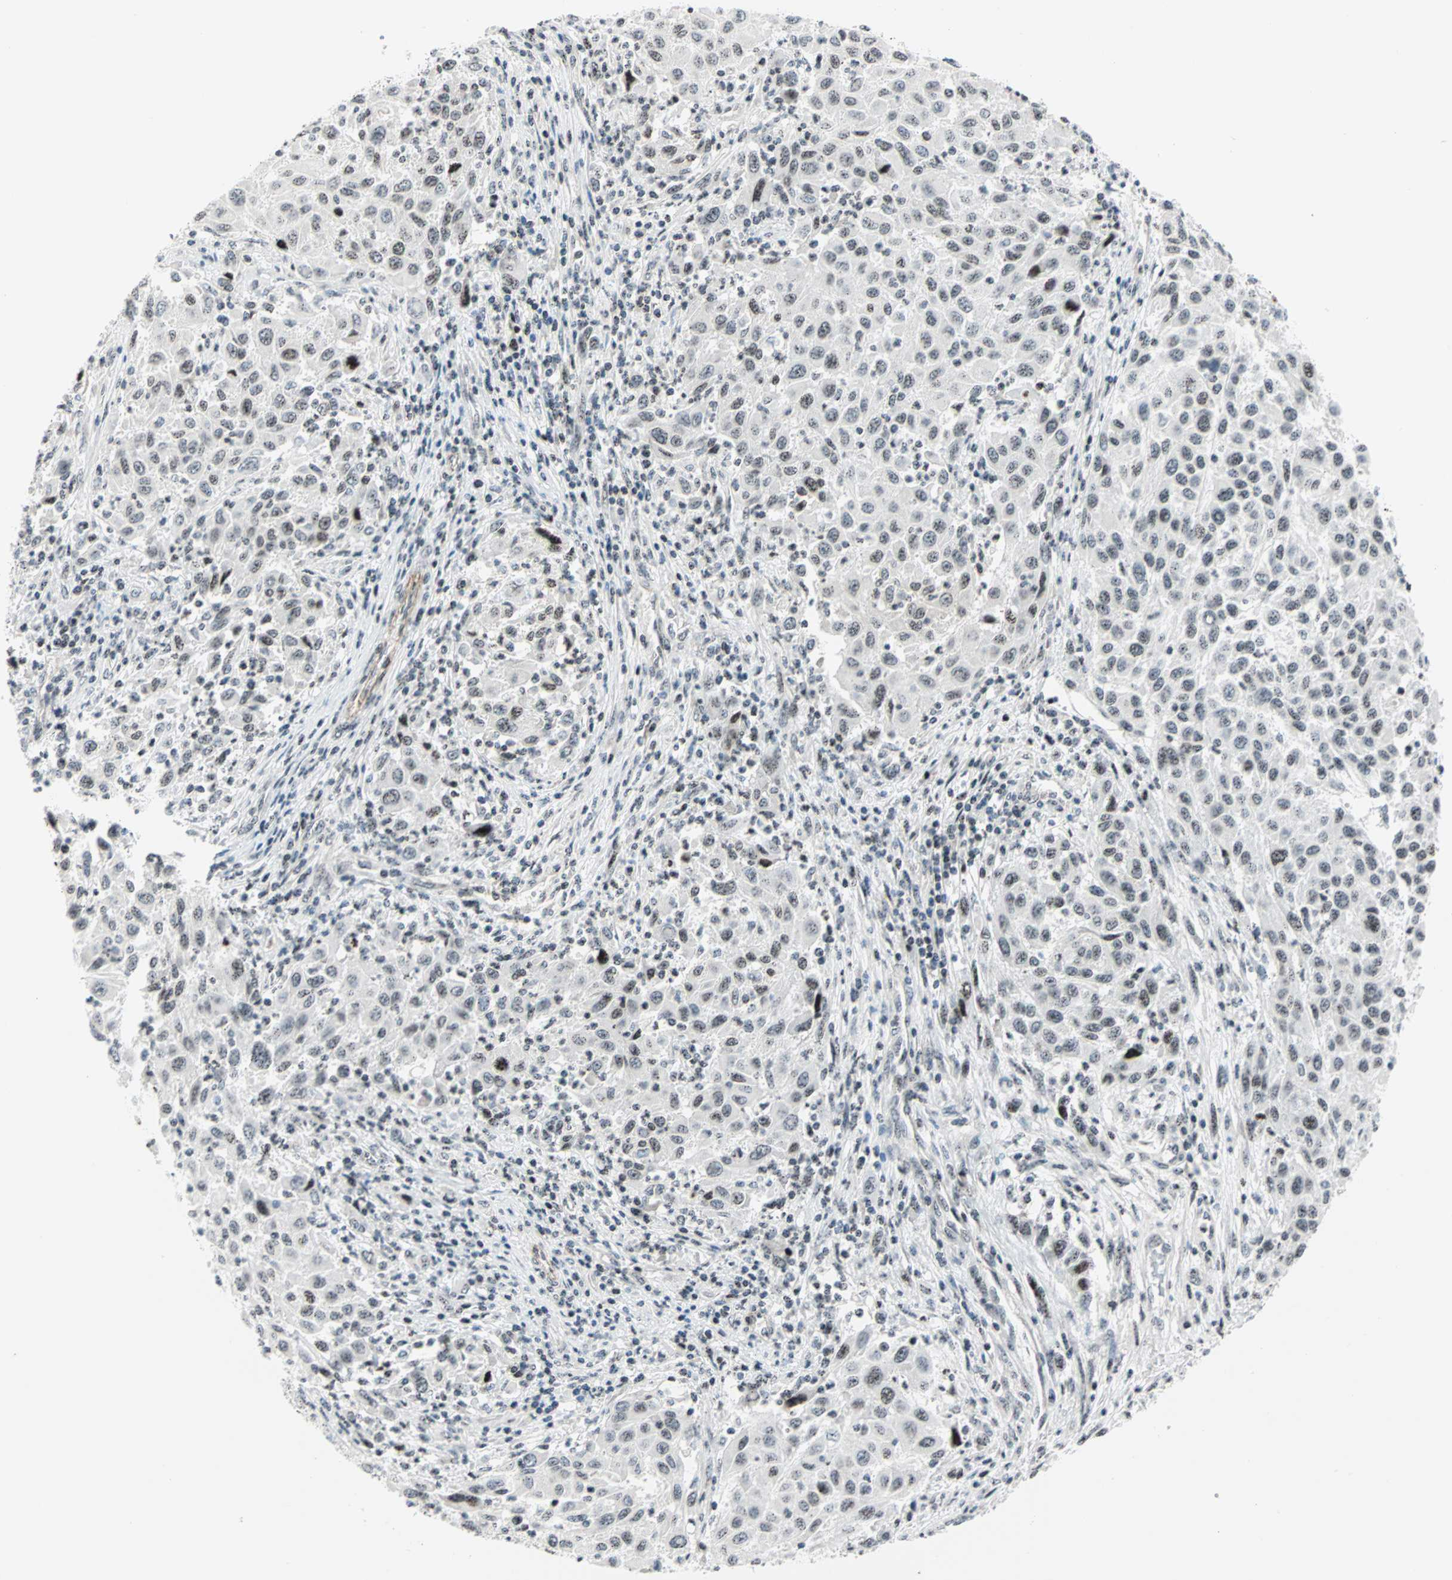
{"staining": {"intensity": "weak", "quantity": "25%-75%", "location": "nuclear"}, "tissue": "melanoma", "cell_type": "Tumor cells", "image_type": "cancer", "snomed": [{"axis": "morphology", "description": "Malignant melanoma, Metastatic site"}, {"axis": "topography", "description": "Lymph node"}], "caption": "Malignant melanoma (metastatic site) stained with a protein marker shows weak staining in tumor cells.", "gene": "CENPA", "patient": {"sex": "male", "age": 61}}